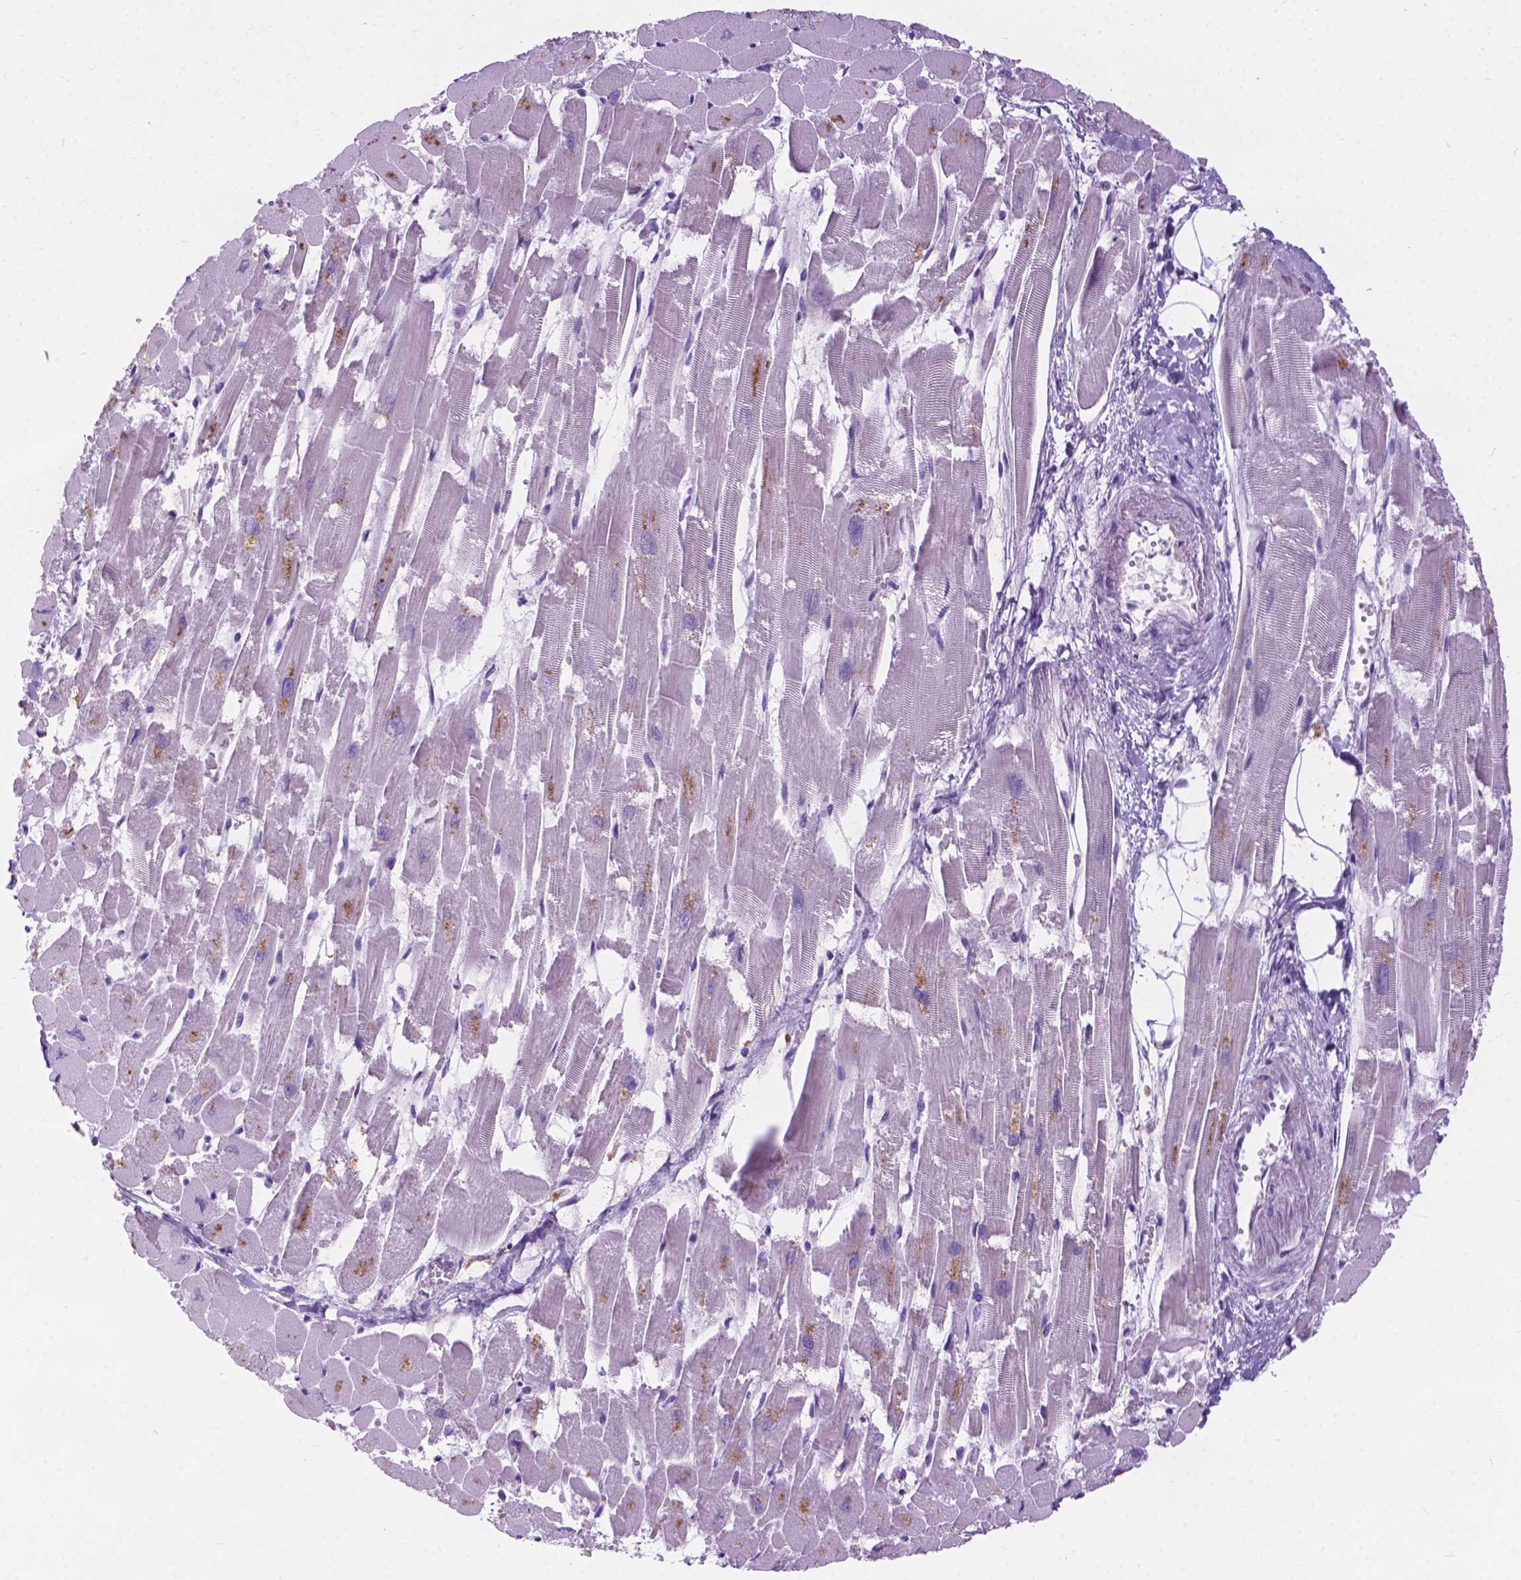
{"staining": {"intensity": "moderate", "quantity": "<25%", "location": "cytoplasmic/membranous"}, "tissue": "heart muscle", "cell_type": "Cardiomyocytes", "image_type": "normal", "snomed": [{"axis": "morphology", "description": "Normal tissue, NOS"}, {"axis": "topography", "description": "Heart"}], "caption": "About <25% of cardiomyocytes in normal human heart muscle display moderate cytoplasmic/membranous protein positivity as visualized by brown immunohistochemical staining.", "gene": "ARMS2", "patient": {"sex": "female", "age": 52}}